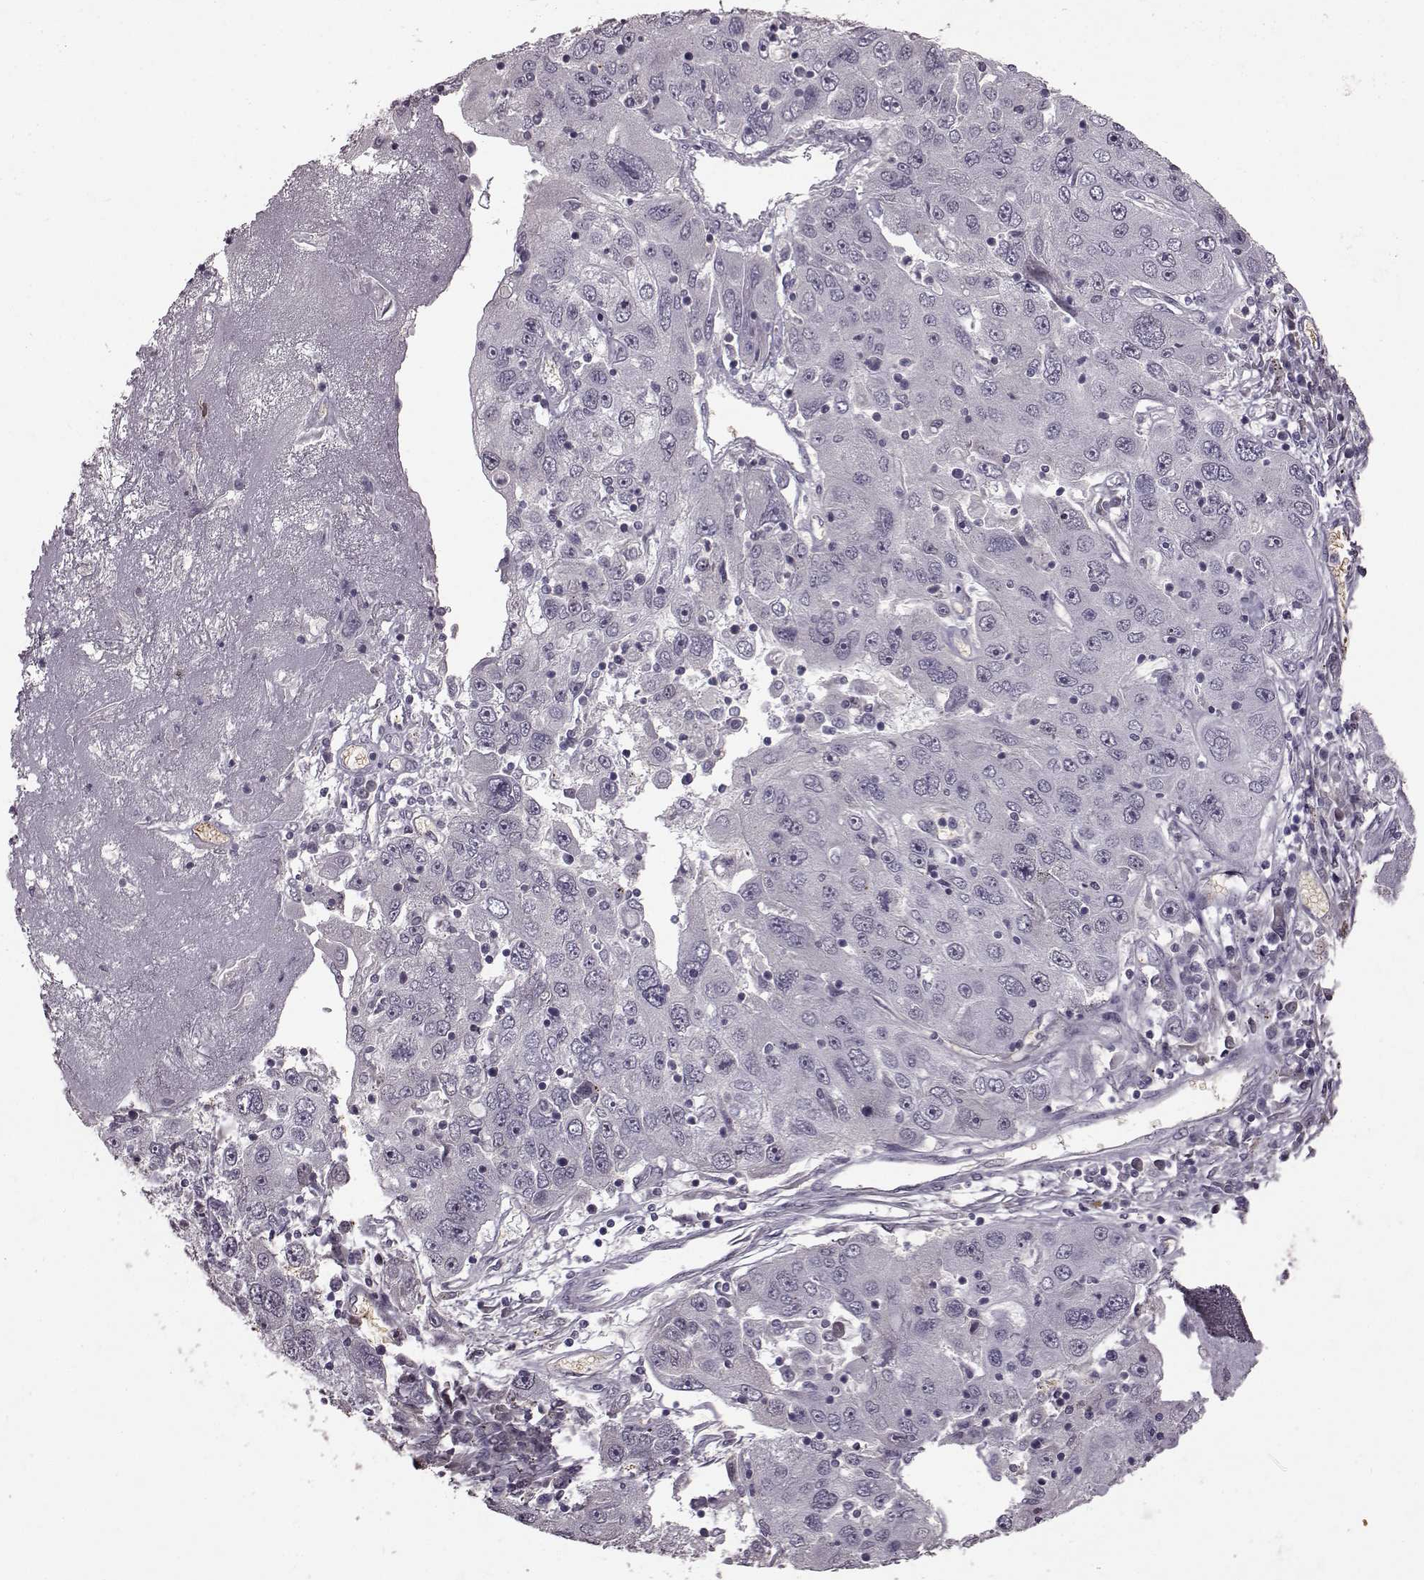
{"staining": {"intensity": "negative", "quantity": "none", "location": "none"}, "tissue": "stomach cancer", "cell_type": "Tumor cells", "image_type": "cancer", "snomed": [{"axis": "morphology", "description": "Adenocarcinoma, NOS"}, {"axis": "topography", "description": "Stomach"}], "caption": "IHC histopathology image of adenocarcinoma (stomach) stained for a protein (brown), which exhibits no expression in tumor cells. (IHC, brightfield microscopy, high magnification).", "gene": "PROP1", "patient": {"sex": "male", "age": 56}}